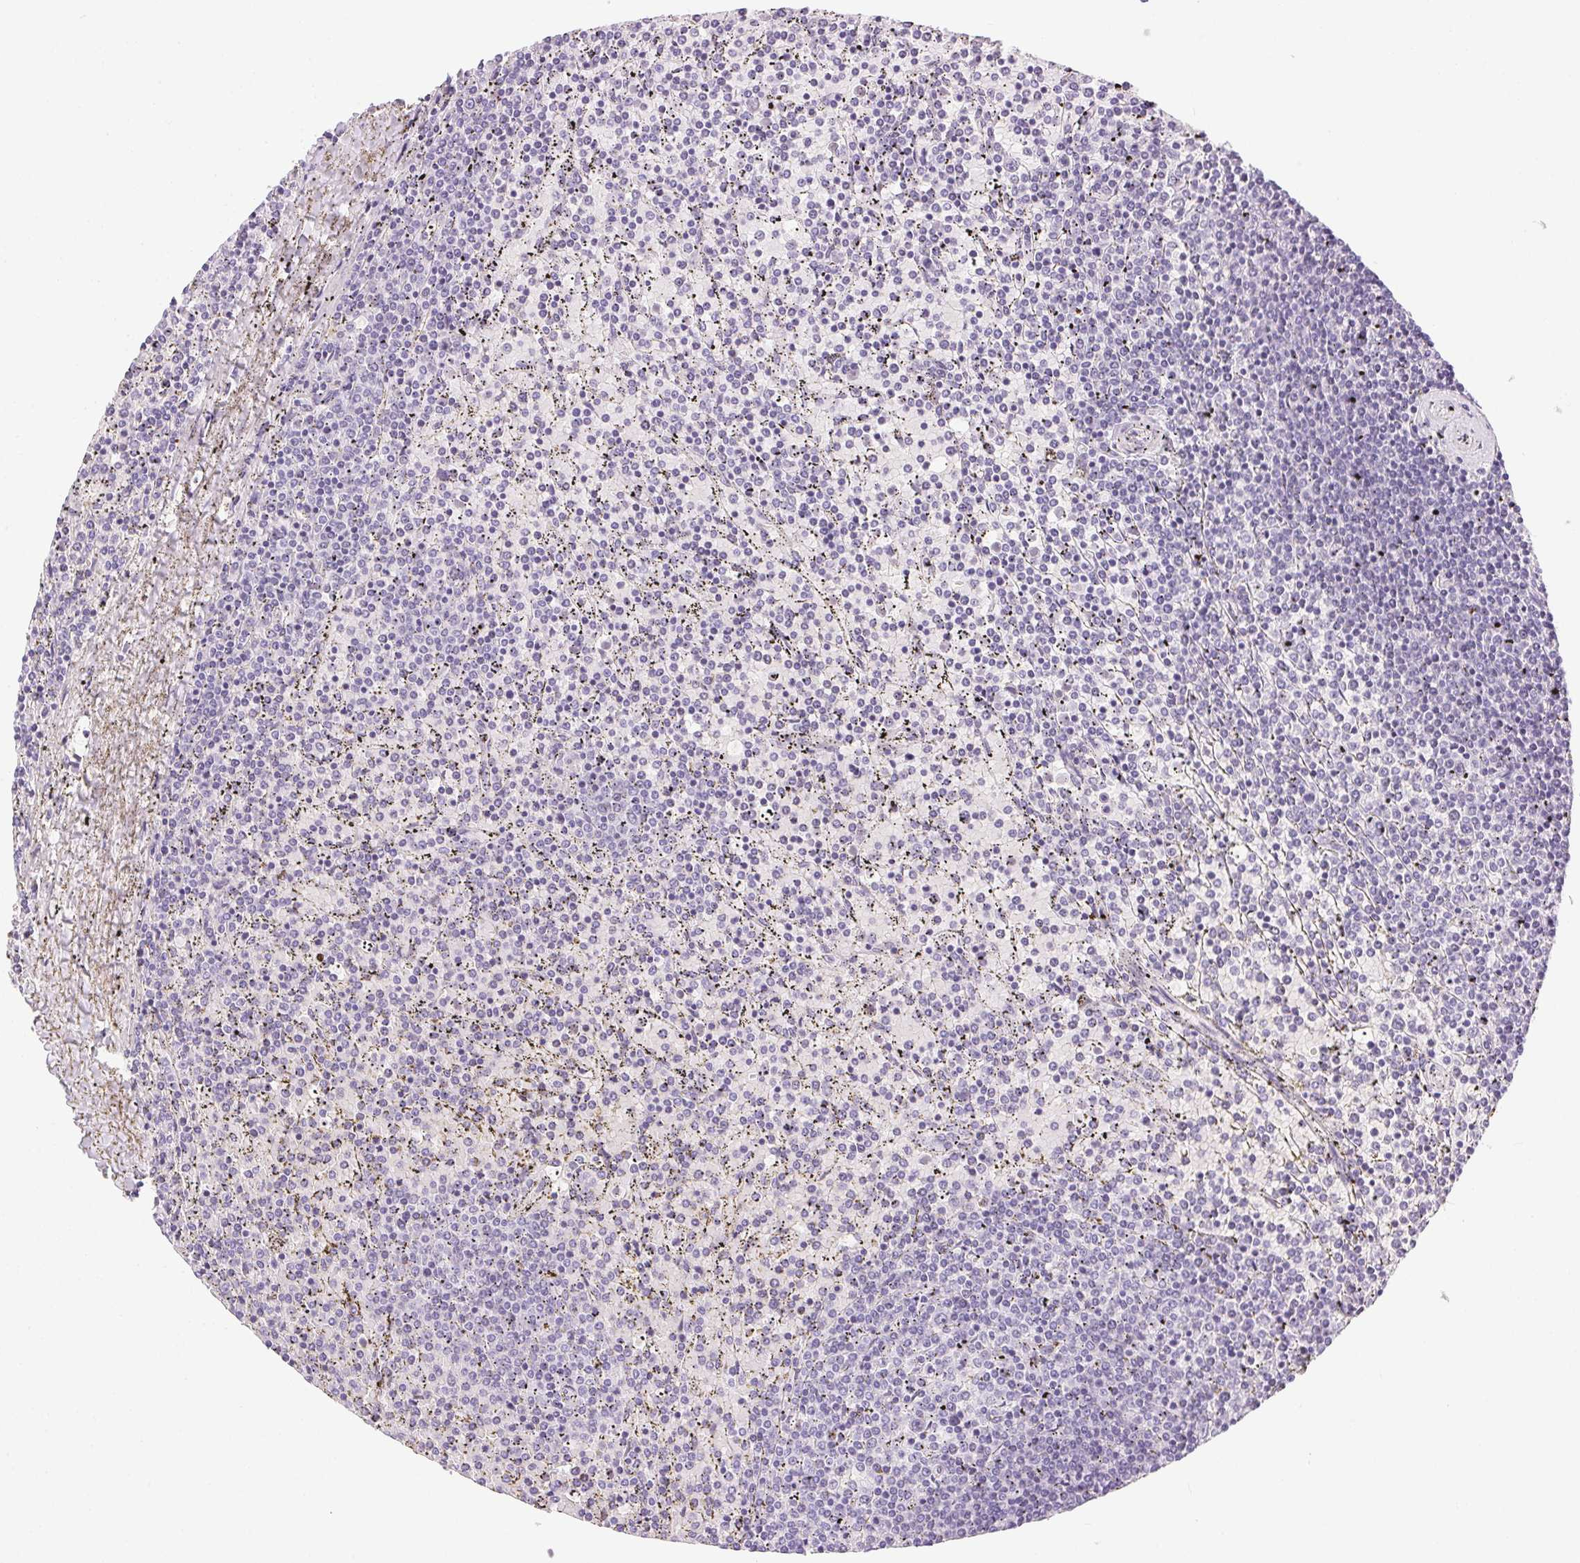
{"staining": {"intensity": "negative", "quantity": "none", "location": "none"}, "tissue": "lymphoma", "cell_type": "Tumor cells", "image_type": "cancer", "snomed": [{"axis": "morphology", "description": "Malignant lymphoma, non-Hodgkin's type, Low grade"}, {"axis": "topography", "description": "Spleen"}], "caption": "Lymphoma was stained to show a protein in brown. There is no significant positivity in tumor cells. The staining was performed using DAB (3,3'-diaminobenzidine) to visualize the protein expression in brown, while the nuclei were stained in blue with hematoxylin (Magnification: 20x).", "gene": "PRL", "patient": {"sex": "female", "age": 77}}